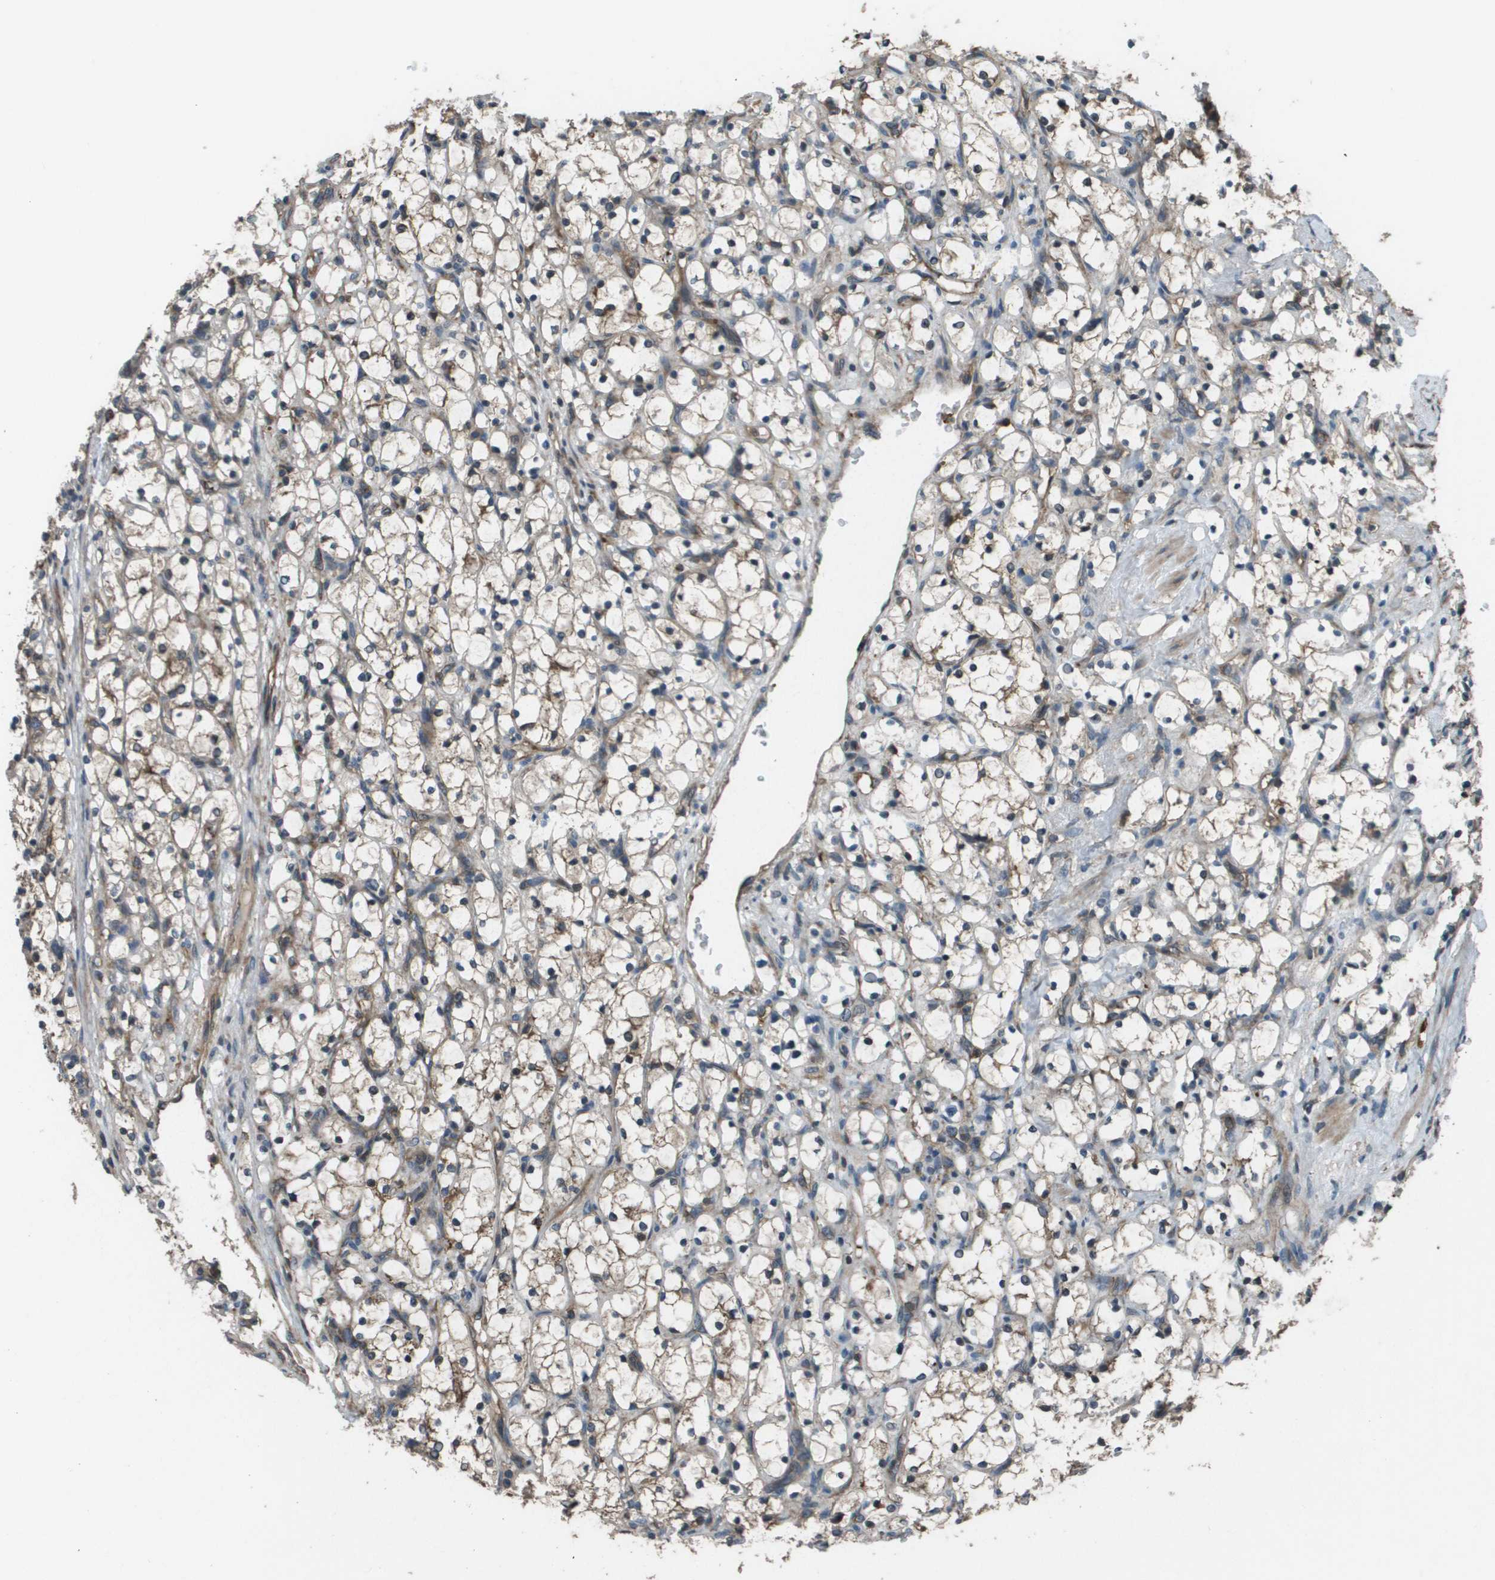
{"staining": {"intensity": "moderate", "quantity": ">75%", "location": "cytoplasmic/membranous"}, "tissue": "renal cancer", "cell_type": "Tumor cells", "image_type": "cancer", "snomed": [{"axis": "morphology", "description": "Adenocarcinoma, NOS"}, {"axis": "topography", "description": "Kidney"}], "caption": "A medium amount of moderate cytoplasmic/membranous staining is present in approximately >75% of tumor cells in renal cancer (adenocarcinoma) tissue.", "gene": "PLPBP", "patient": {"sex": "female", "age": 69}}